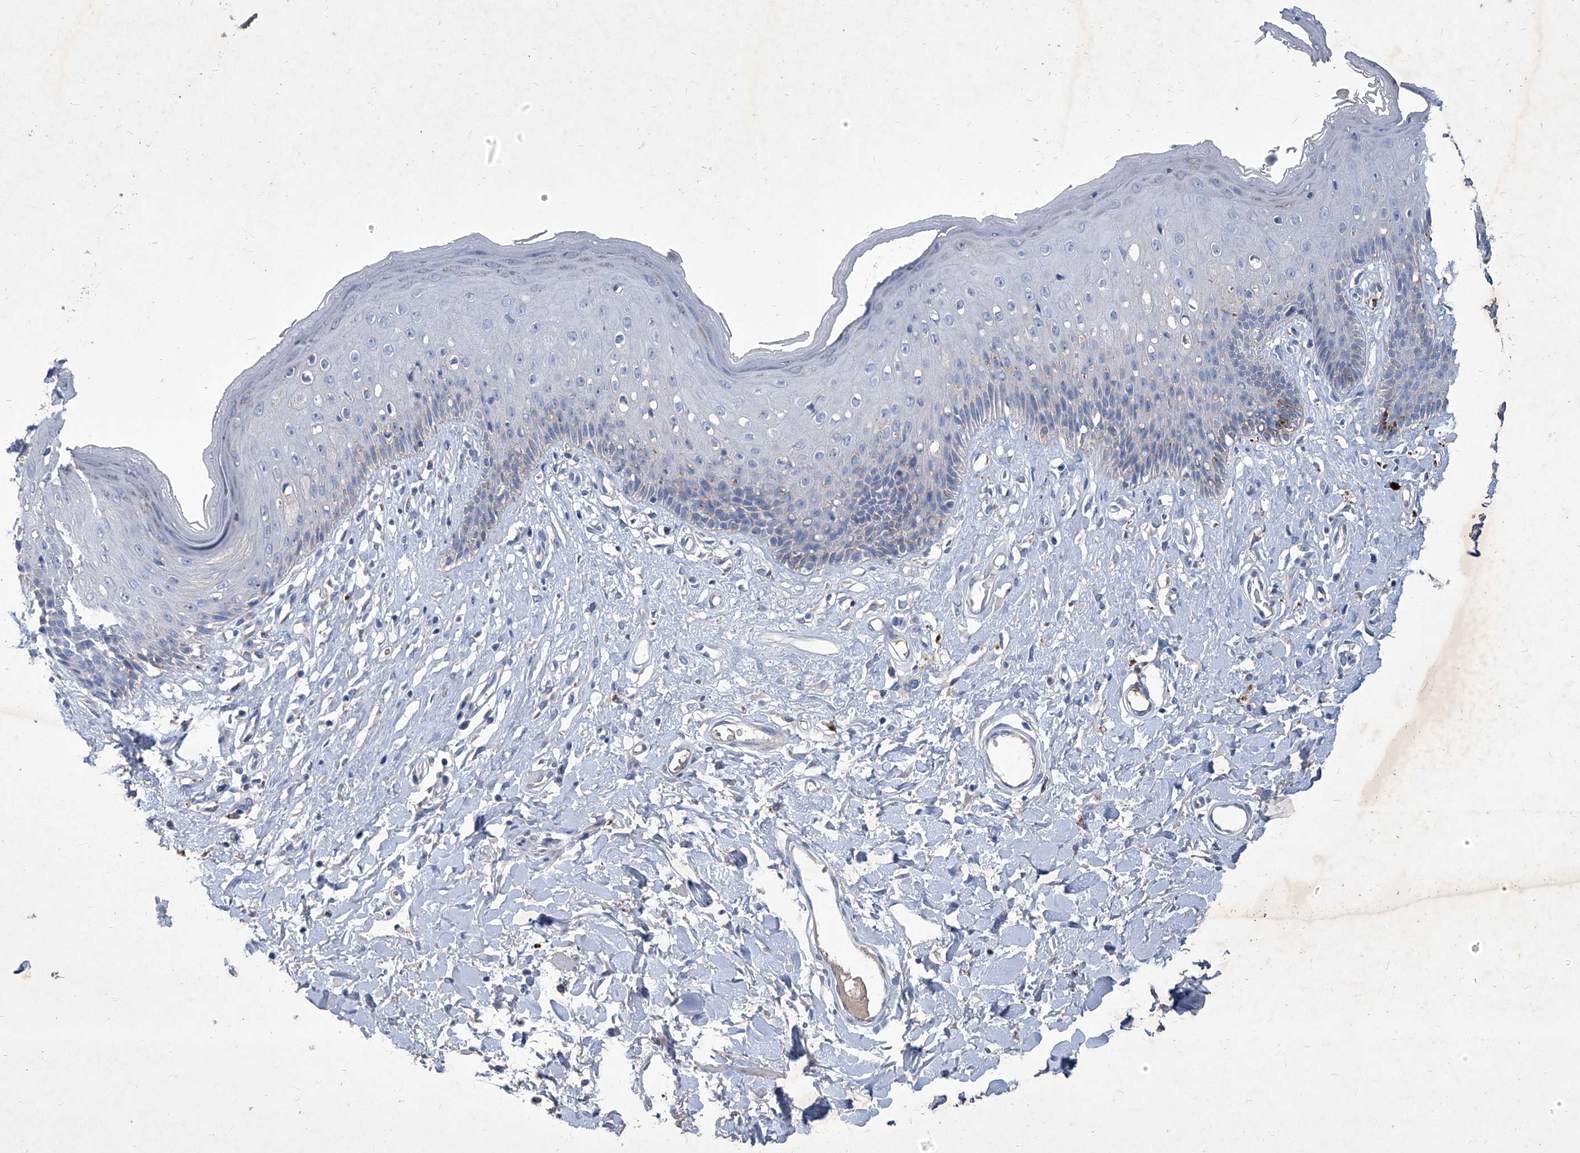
{"staining": {"intensity": "negative", "quantity": "none", "location": "none"}, "tissue": "skin", "cell_type": "Epidermal cells", "image_type": "normal", "snomed": [{"axis": "morphology", "description": "Normal tissue, NOS"}, {"axis": "morphology", "description": "Squamous cell carcinoma, NOS"}, {"axis": "topography", "description": "Vulva"}], "caption": "Epidermal cells show no significant staining in normal skin. (DAB immunohistochemistry (IHC), high magnification).", "gene": "MTARC1", "patient": {"sex": "female", "age": 85}}